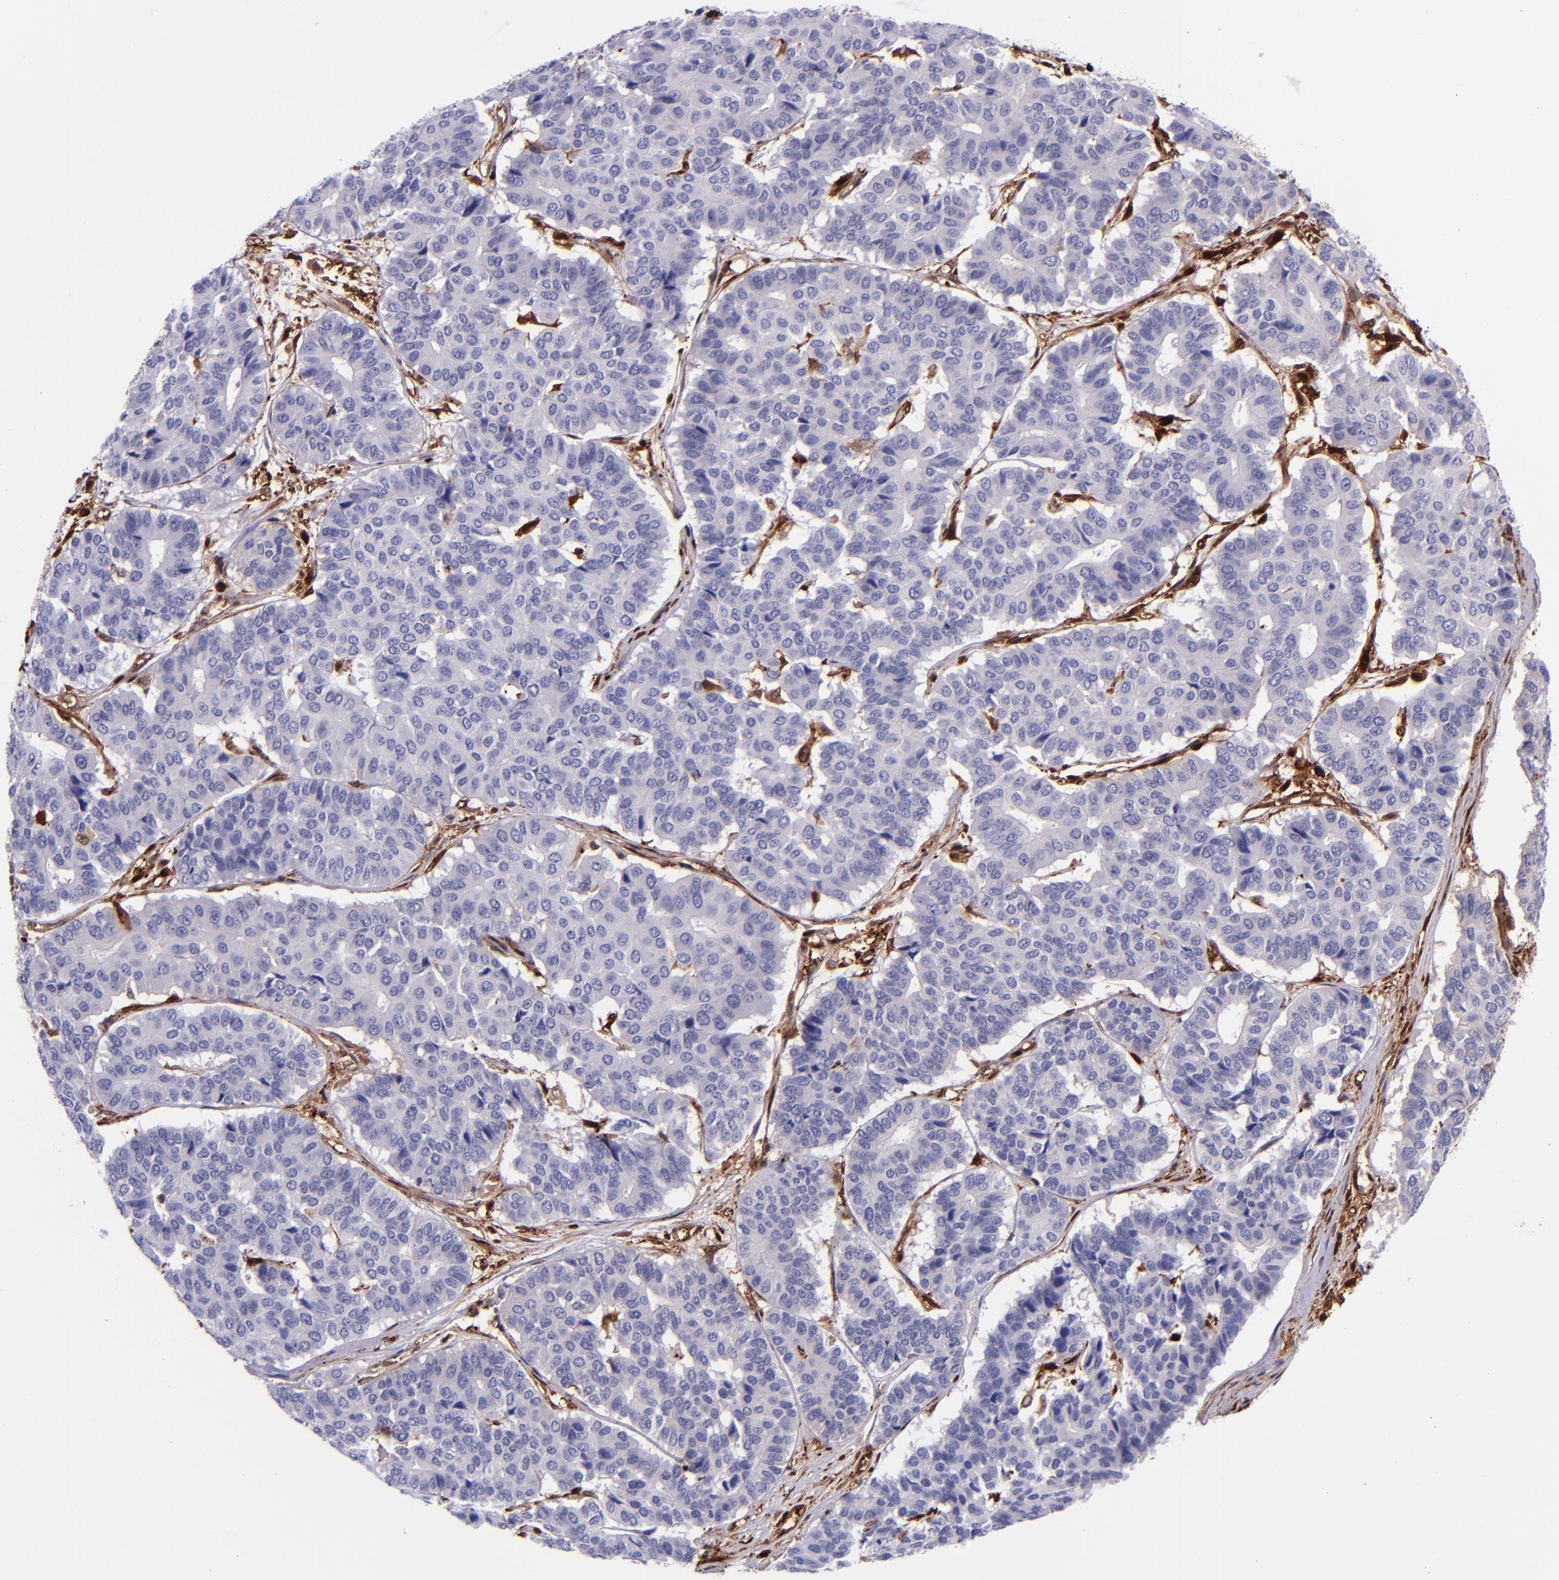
{"staining": {"intensity": "negative", "quantity": "none", "location": "none"}, "tissue": "pancreatic cancer", "cell_type": "Tumor cells", "image_type": "cancer", "snomed": [{"axis": "morphology", "description": "Adenocarcinoma, NOS"}, {"axis": "topography", "description": "Pancreas"}], "caption": "Tumor cells show no significant protein positivity in pancreatic cancer (adenocarcinoma).", "gene": "LGALS1", "patient": {"sex": "male", "age": 50}}